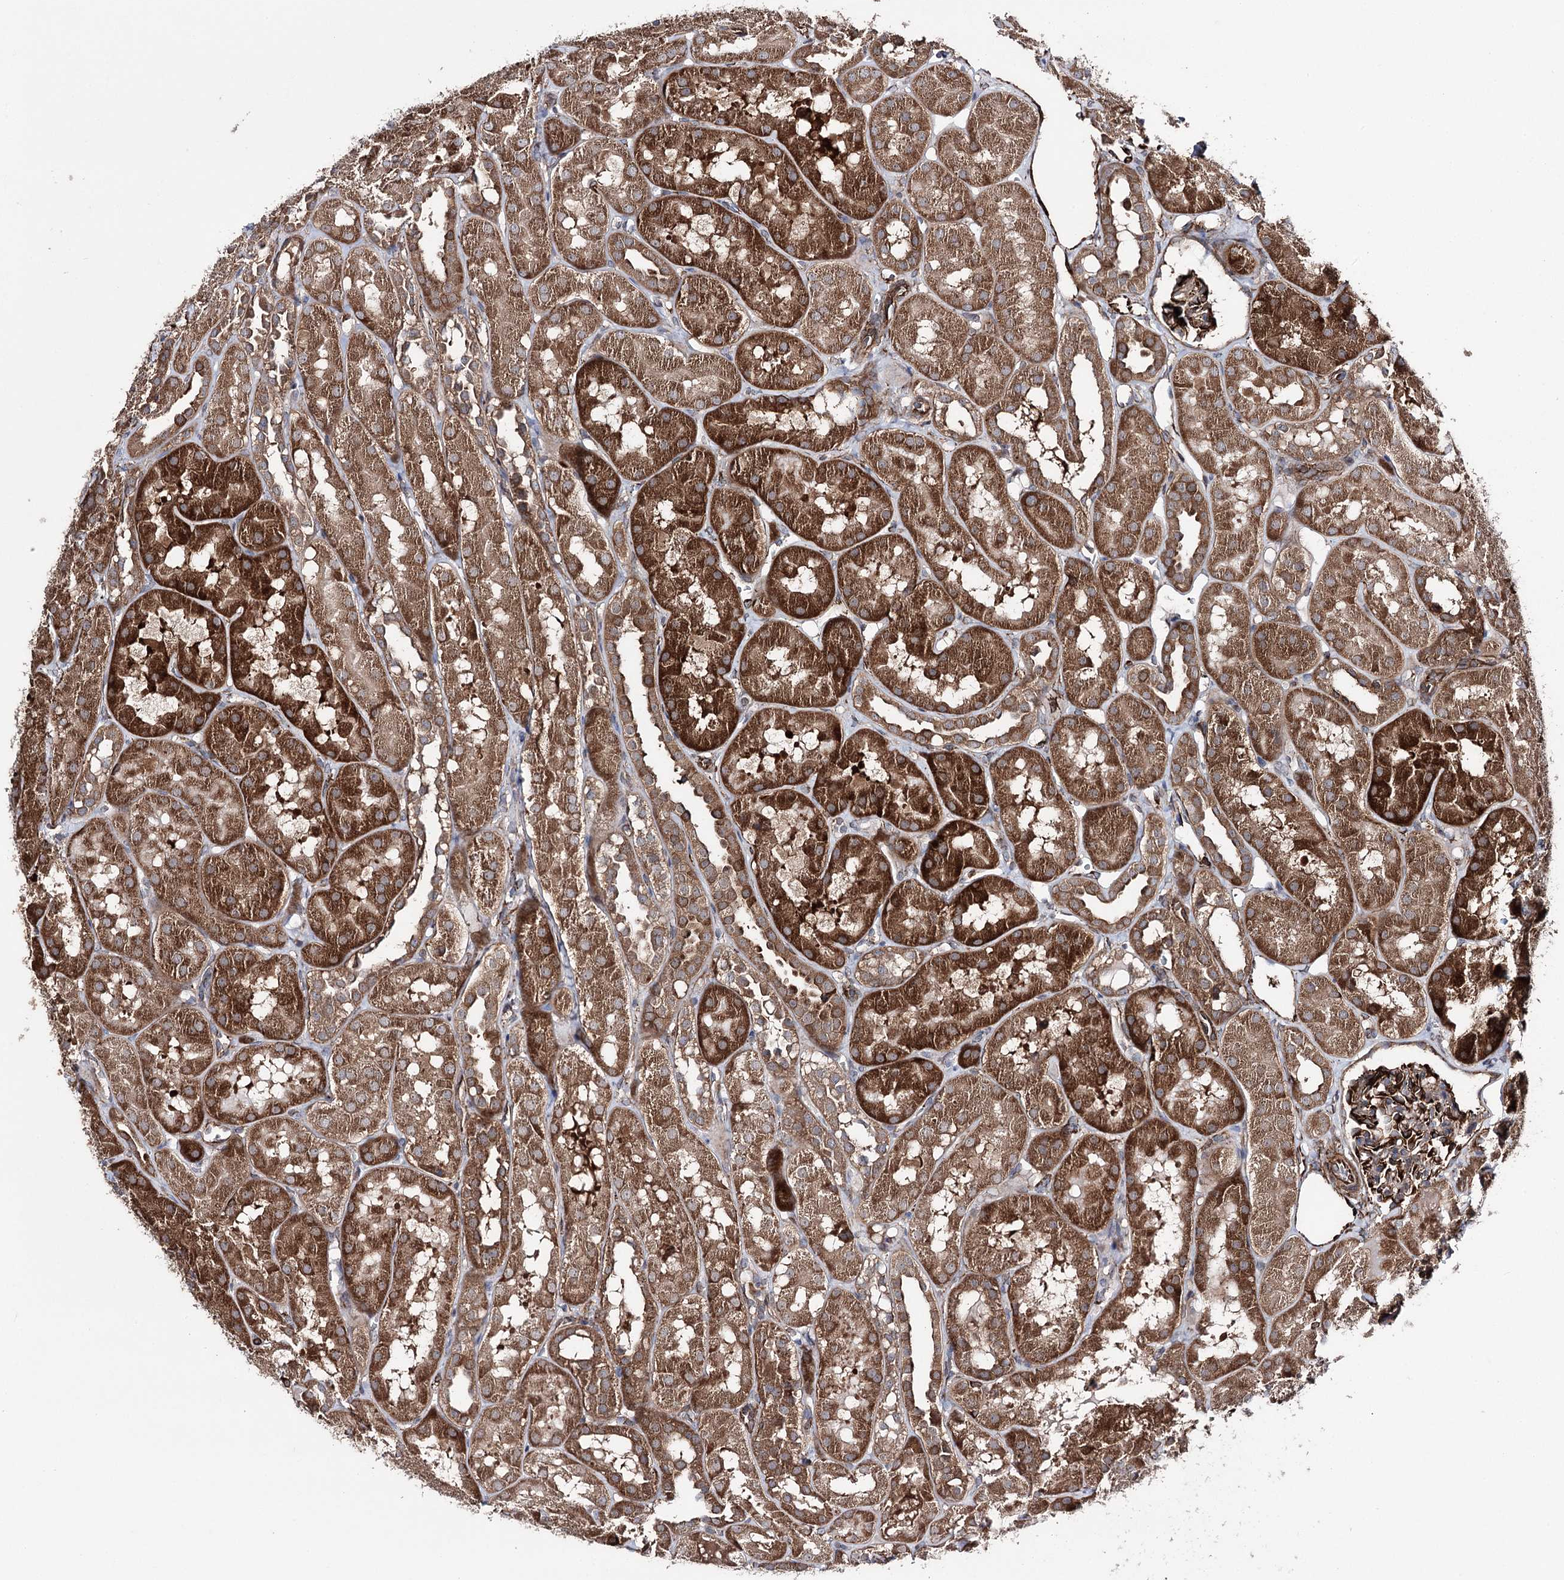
{"staining": {"intensity": "strong", "quantity": "<25%", "location": "cytoplasmic/membranous"}, "tissue": "kidney", "cell_type": "Cells in glomeruli", "image_type": "normal", "snomed": [{"axis": "morphology", "description": "Normal tissue, NOS"}, {"axis": "topography", "description": "Kidney"}, {"axis": "topography", "description": "Urinary bladder"}], "caption": "DAB (3,3'-diaminobenzidine) immunohistochemical staining of benign kidney demonstrates strong cytoplasmic/membranous protein positivity in about <25% of cells in glomeruli. Immunohistochemistry stains the protein of interest in brown and the nuclei are stained blue.", "gene": "MIB1", "patient": {"sex": "male", "age": 16}}